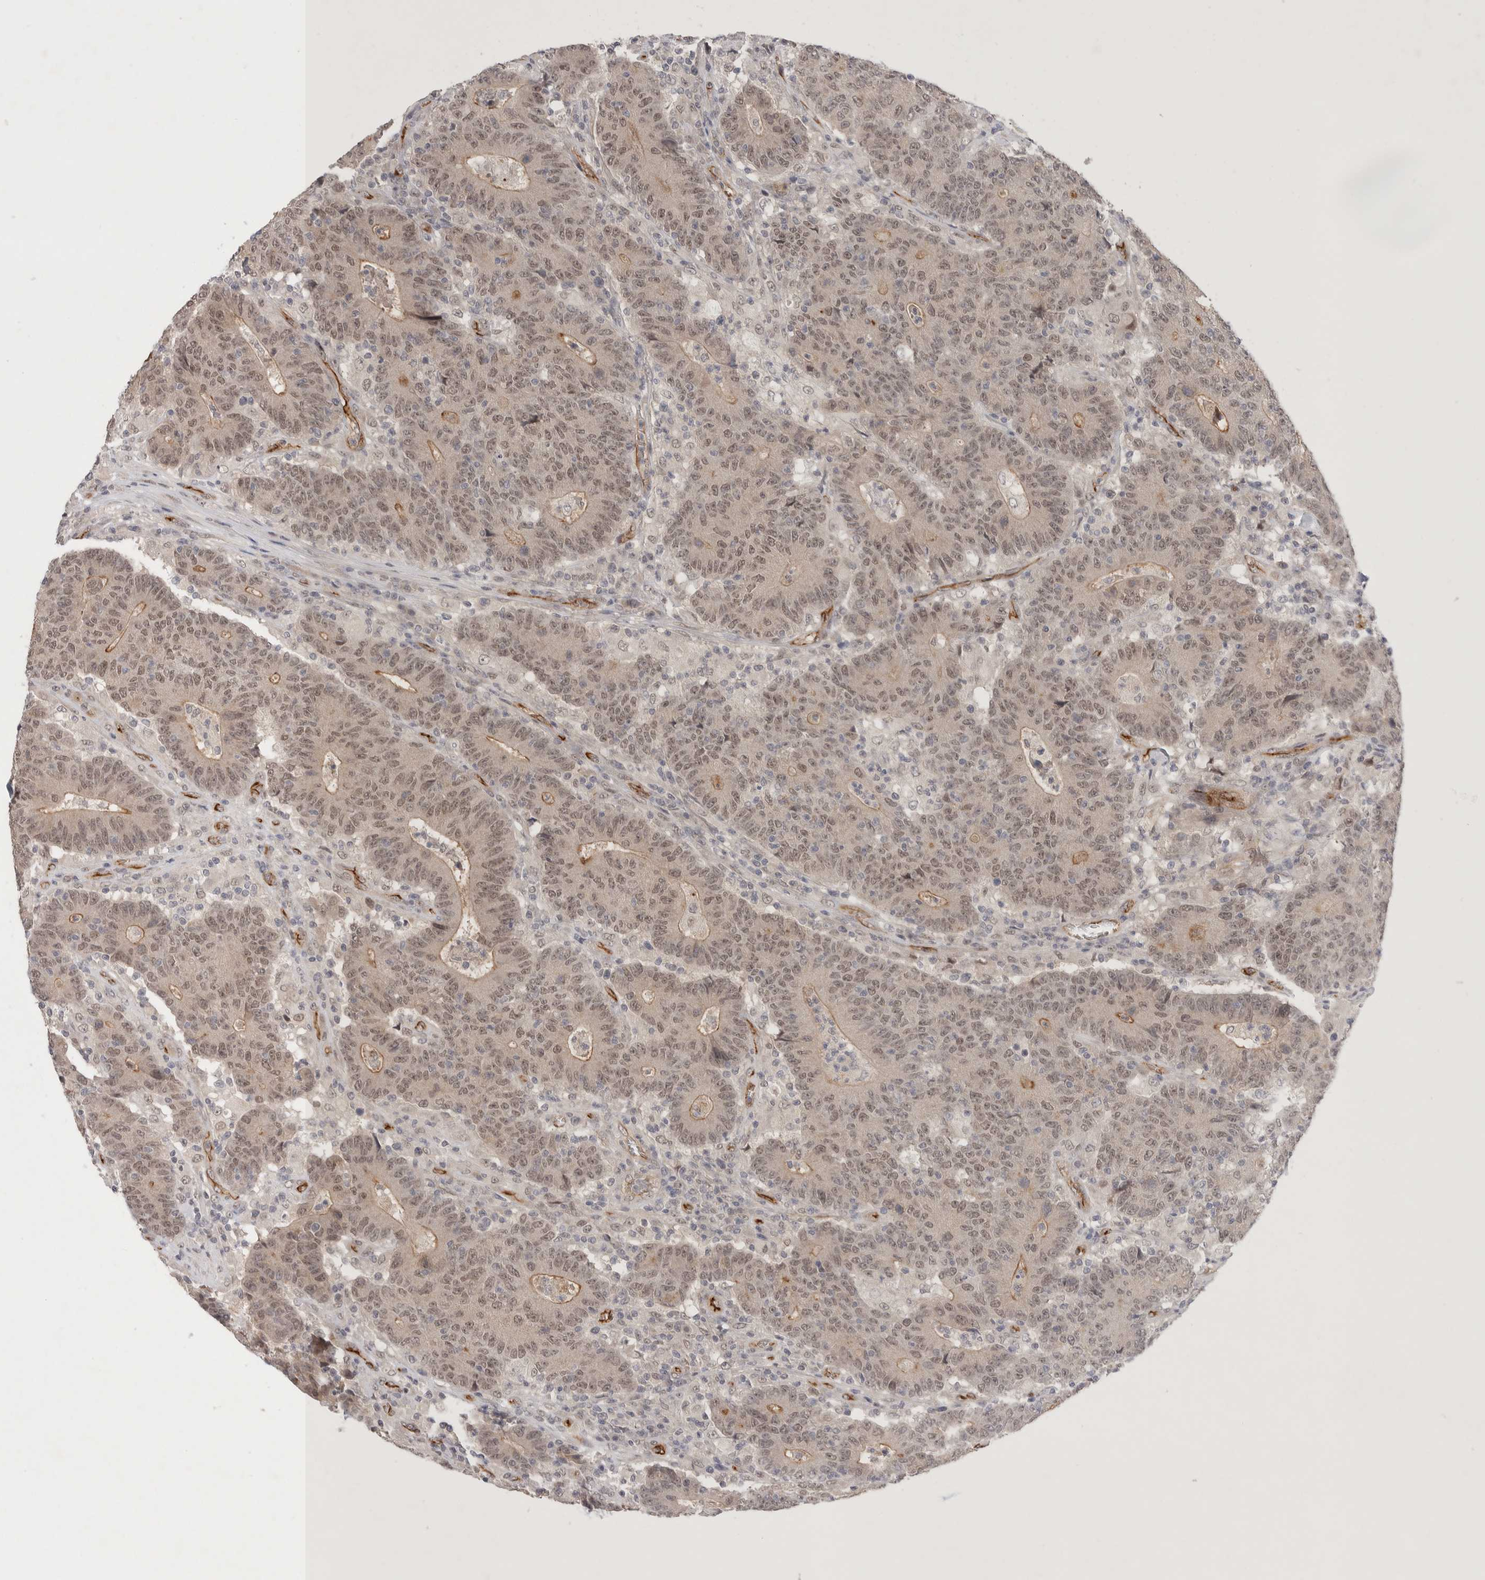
{"staining": {"intensity": "weak", "quantity": ">75%", "location": "nuclear"}, "tissue": "colorectal cancer", "cell_type": "Tumor cells", "image_type": "cancer", "snomed": [{"axis": "morphology", "description": "Normal tissue, NOS"}, {"axis": "morphology", "description": "Adenocarcinoma, NOS"}, {"axis": "topography", "description": "Colon"}], "caption": "The histopathology image demonstrates staining of adenocarcinoma (colorectal), revealing weak nuclear protein staining (brown color) within tumor cells. (IHC, brightfield microscopy, high magnification).", "gene": "ZNF704", "patient": {"sex": "female", "age": 75}}